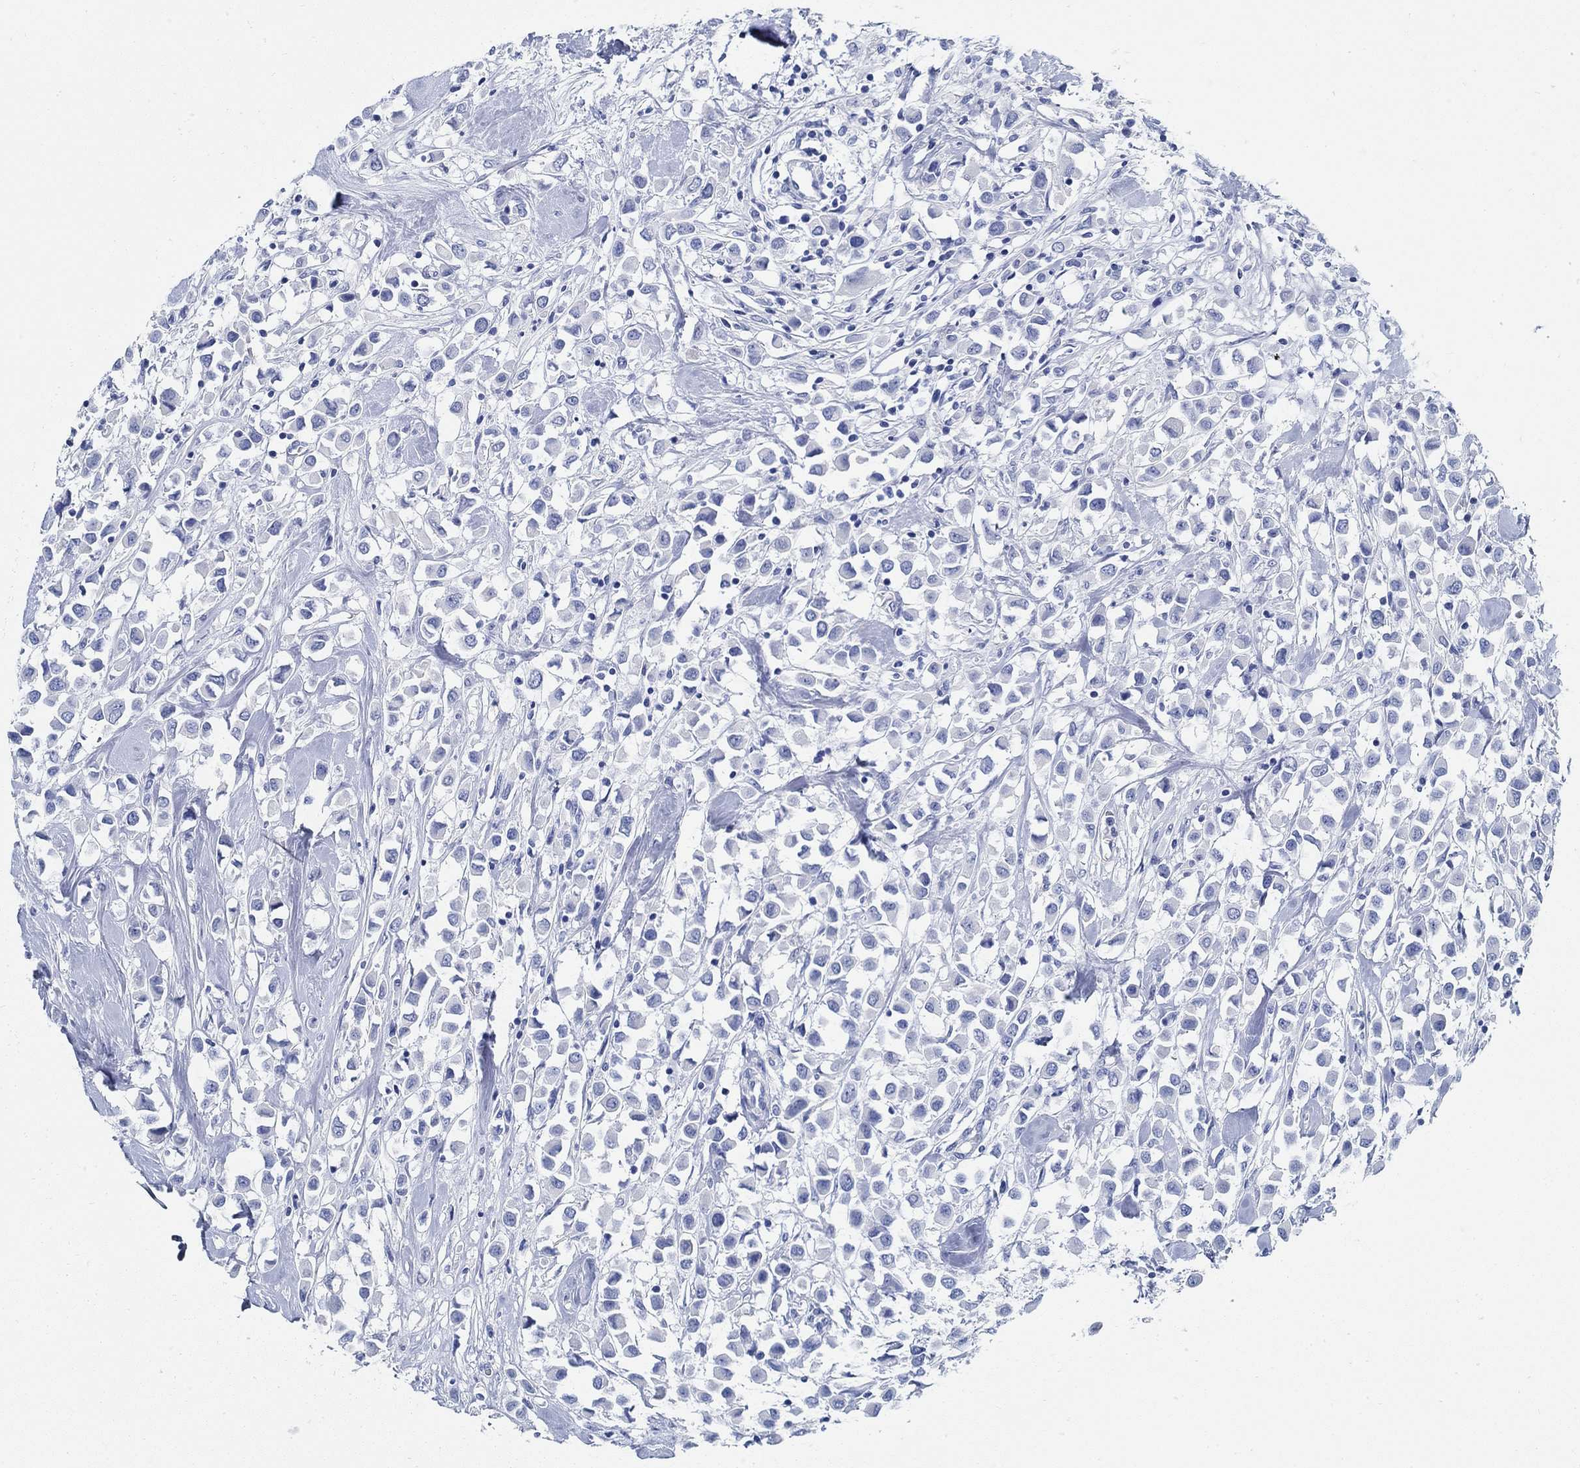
{"staining": {"intensity": "negative", "quantity": "none", "location": "none"}, "tissue": "breast cancer", "cell_type": "Tumor cells", "image_type": "cancer", "snomed": [{"axis": "morphology", "description": "Duct carcinoma"}, {"axis": "topography", "description": "Breast"}], "caption": "High power microscopy image of an IHC micrograph of breast infiltrating ductal carcinoma, revealing no significant positivity in tumor cells.", "gene": "SLC45A1", "patient": {"sex": "female", "age": 61}}